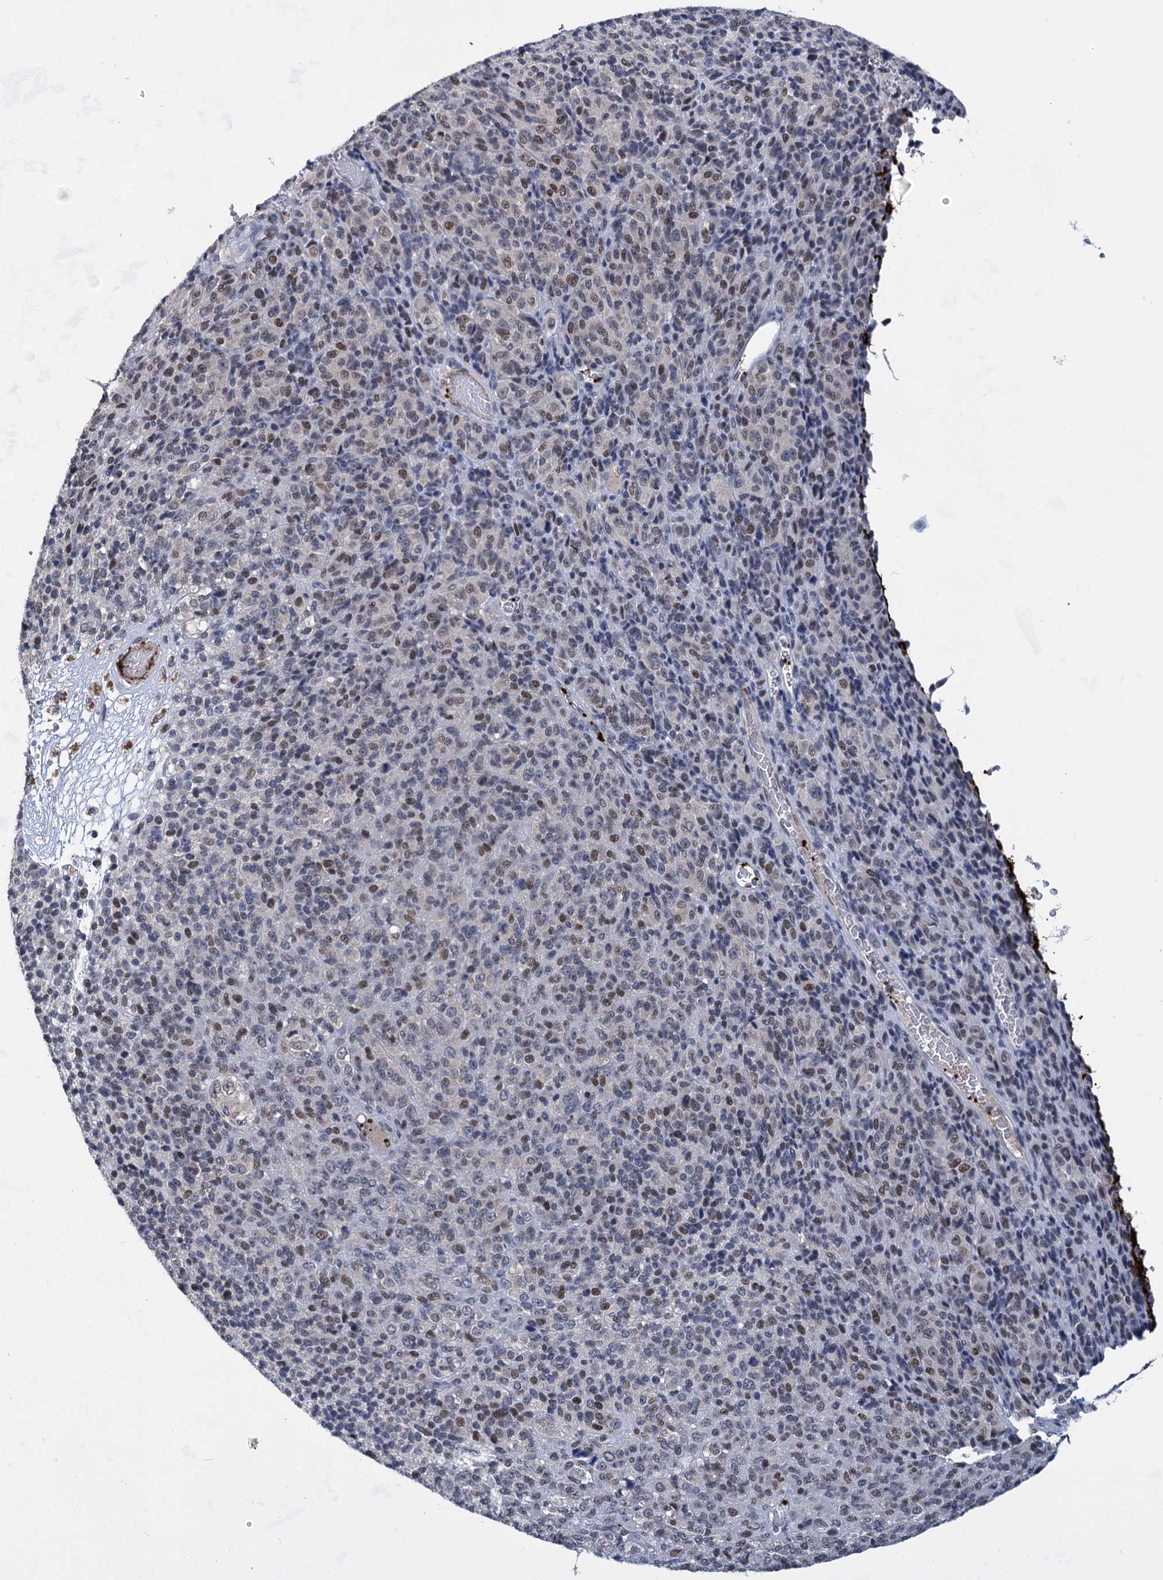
{"staining": {"intensity": "weak", "quantity": "<25%", "location": "nuclear"}, "tissue": "melanoma", "cell_type": "Tumor cells", "image_type": "cancer", "snomed": [{"axis": "morphology", "description": "Malignant melanoma, Metastatic site"}, {"axis": "topography", "description": "Brain"}], "caption": "A micrograph of human melanoma is negative for staining in tumor cells.", "gene": "MON2", "patient": {"sex": "female", "age": 56}}